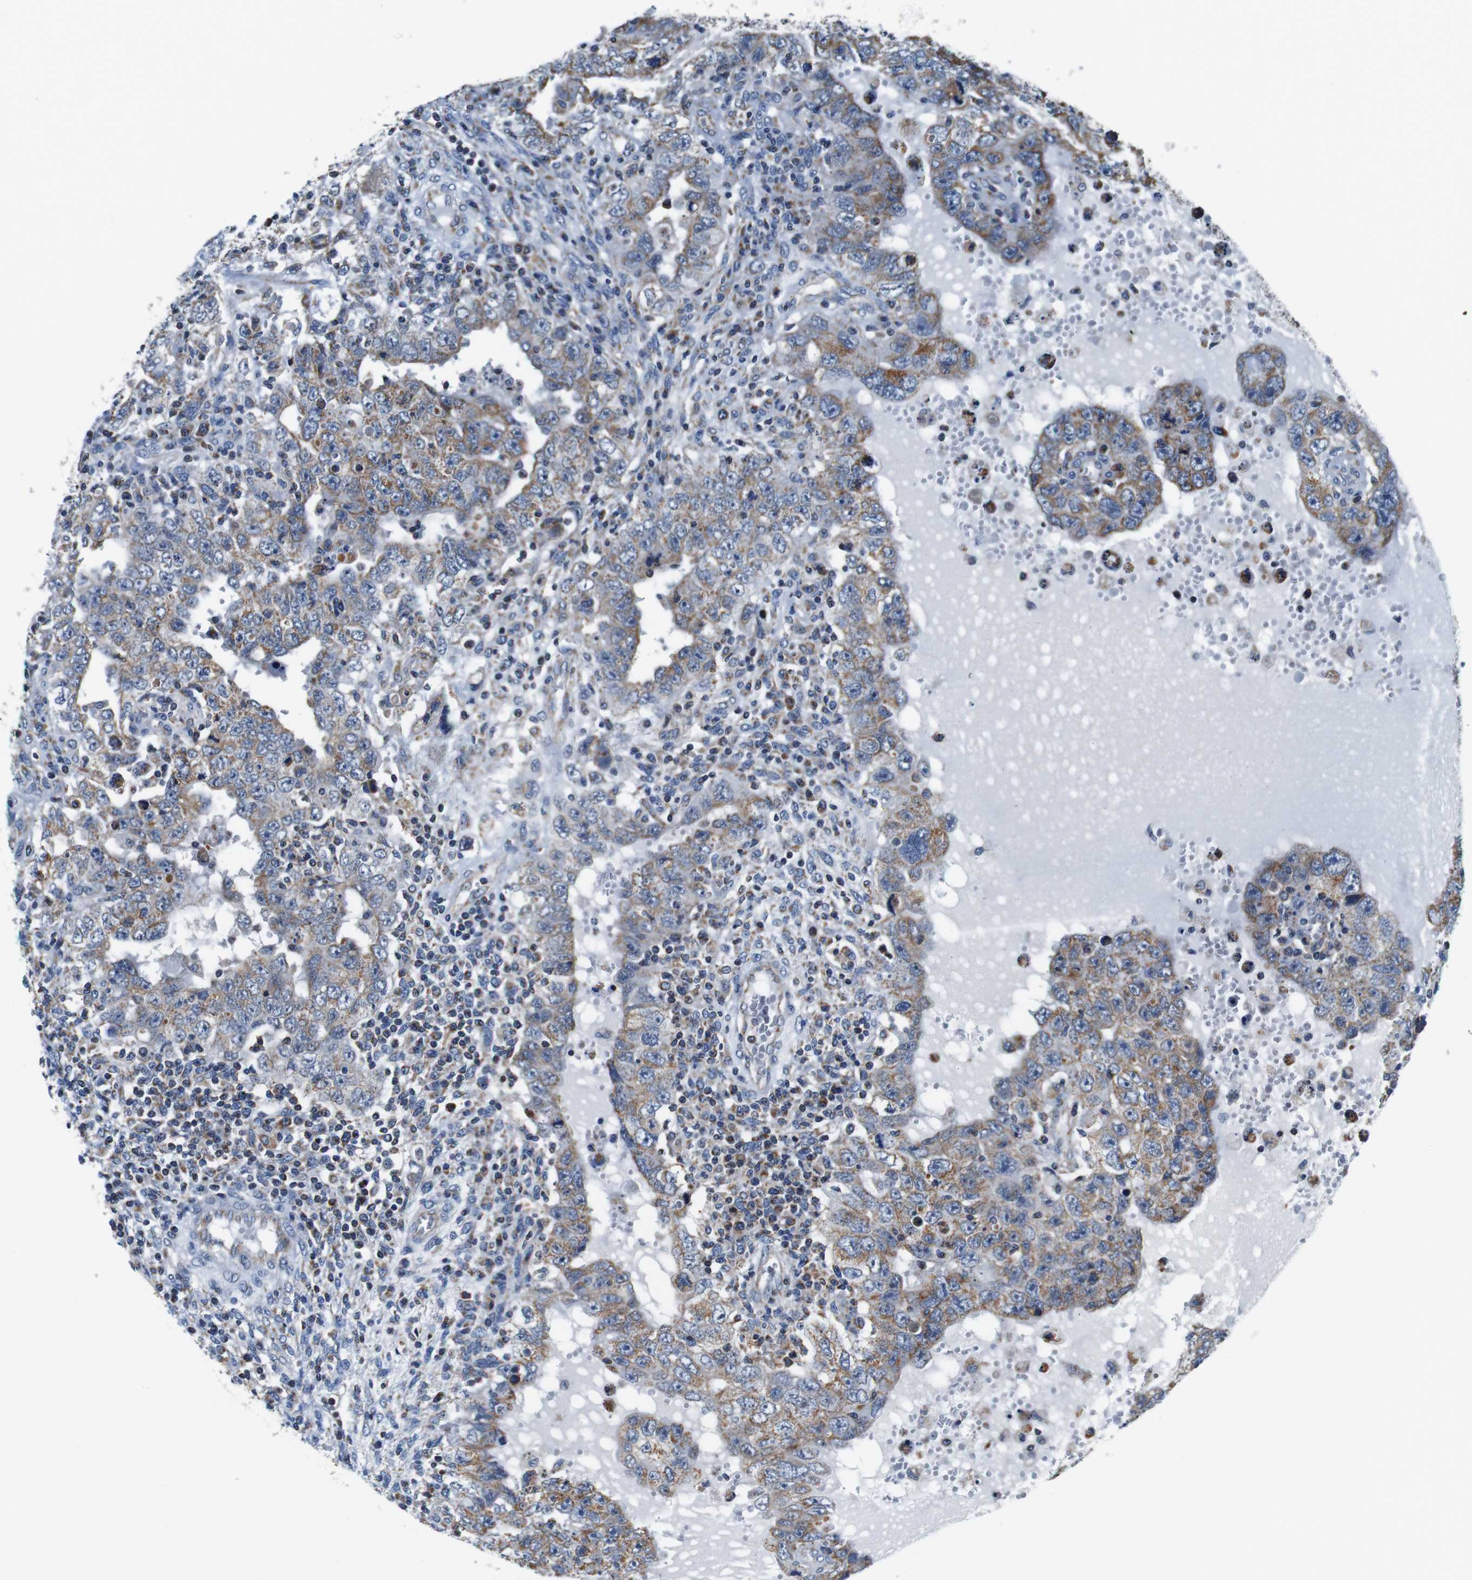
{"staining": {"intensity": "moderate", "quantity": ">75%", "location": "cytoplasmic/membranous"}, "tissue": "testis cancer", "cell_type": "Tumor cells", "image_type": "cancer", "snomed": [{"axis": "morphology", "description": "Carcinoma, Embryonal, NOS"}, {"axis": "topography", "description": "Testis"}], "caption": "Immunohistochemical staining of human testis embryonal carcinoma demonstrates moderate cytoplasmic/membranous protein positivity in approximately >75% of tumor cells.", "gene": "LRP4", "patient": {"sex": "male", "age": 26}}